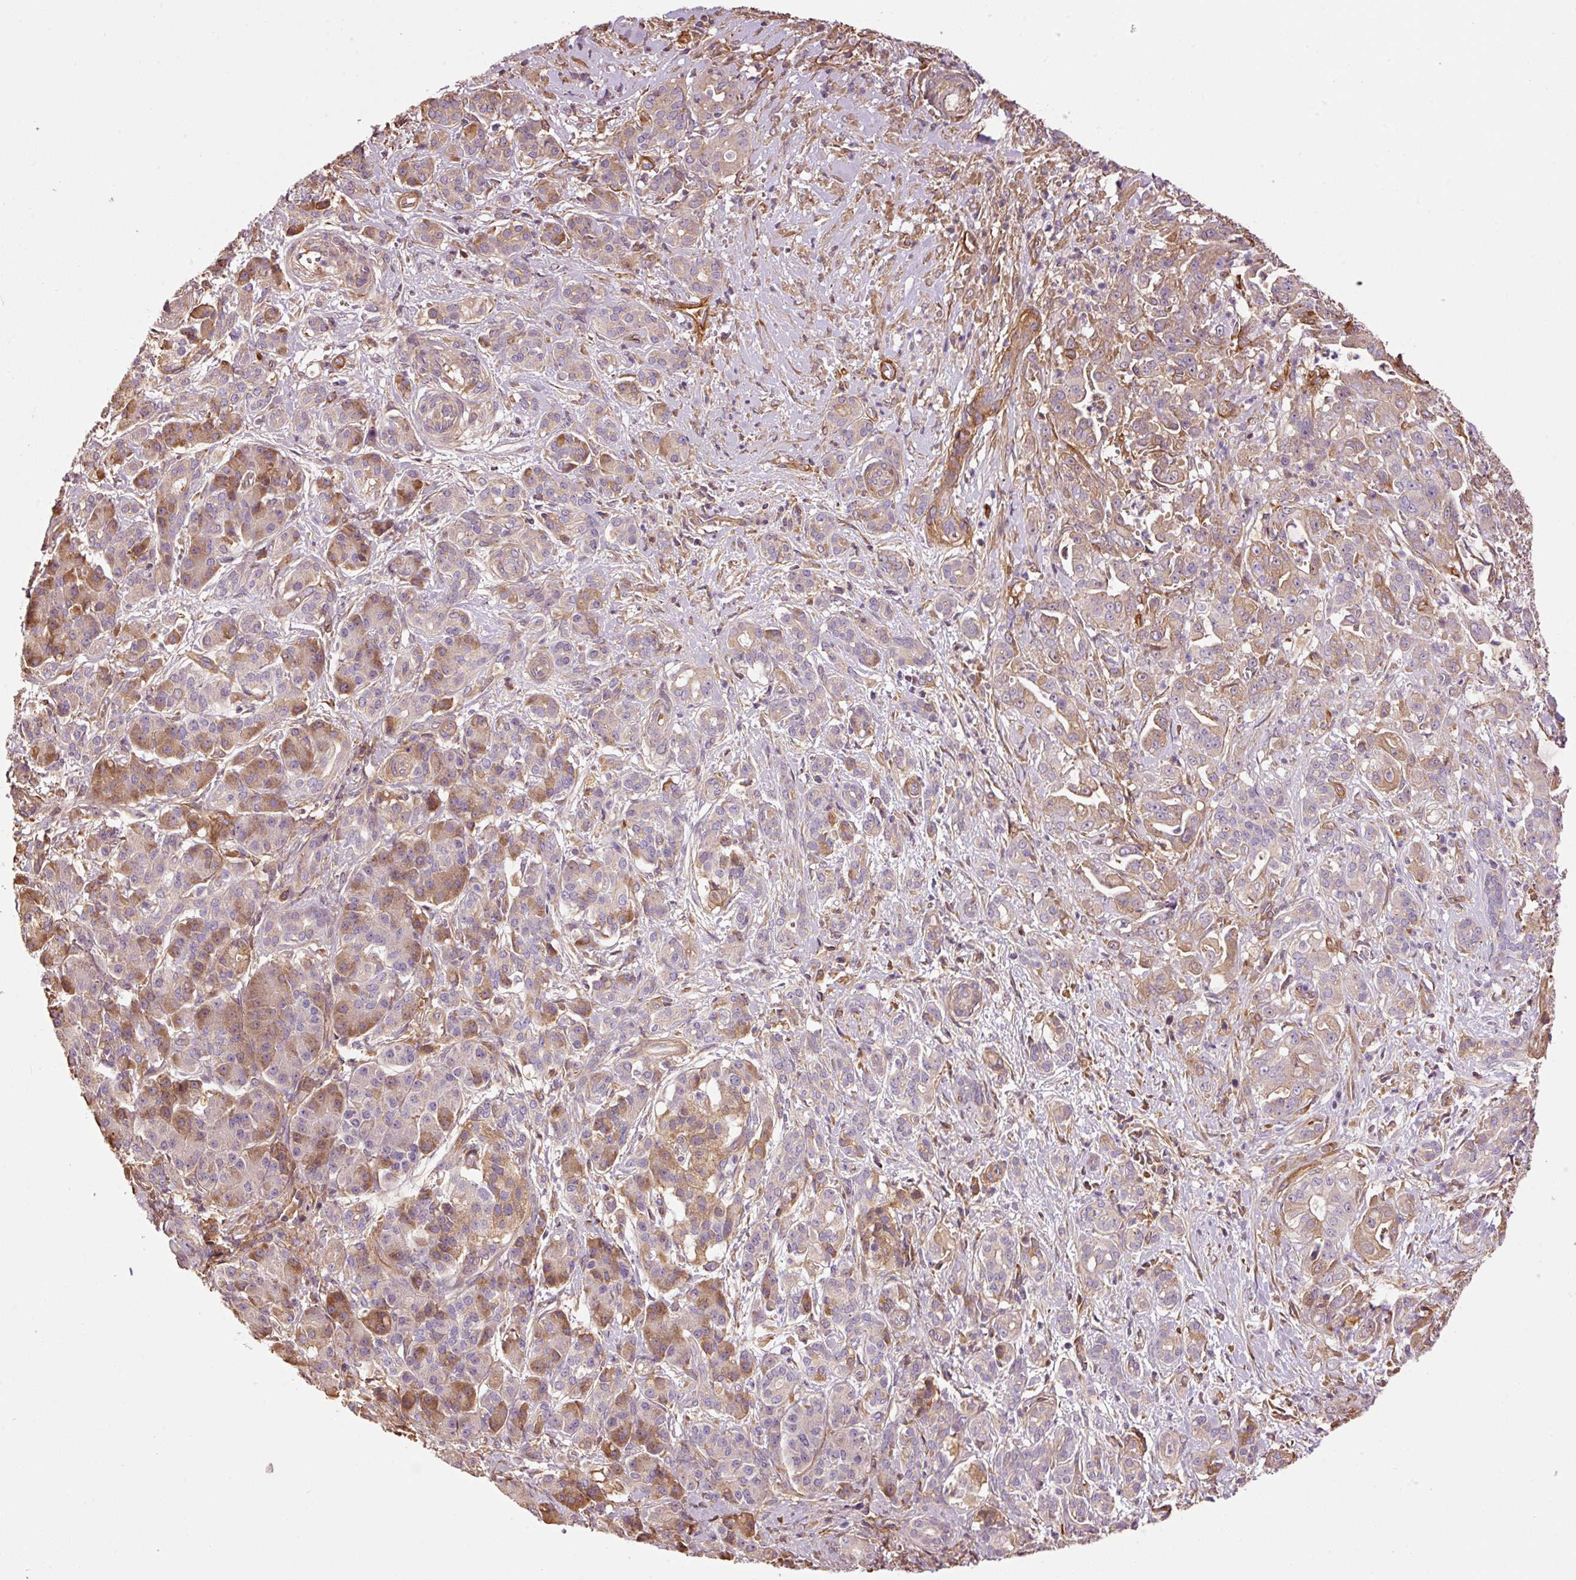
{"staining": {"intensity": "moderate", "quantity": "25%-75%", "location": "cytoplasmic/membranous"}, "tissue": "pancreatic cancer", "cell_type": "Tumor cells", "image_type": "cancer", "snomed": [{"axis": "morphology", "description": "Adenocarcinoma, NOS"}, {"axis": "topography", "description": "Pancreas"}], "caption": "Immunohistochemistry (IHC) image of neoplastic tissue: human adenocarcinoma (pancreatic) stained using IHC shows medium levels of moderate protein expression localized specifically in the cytoplasmic/membranous of tumor cells, appearing as a cytoplasmic/membranous brown color.", "gene": "NID2", "patient": {"sex": "male", "age": 57}}